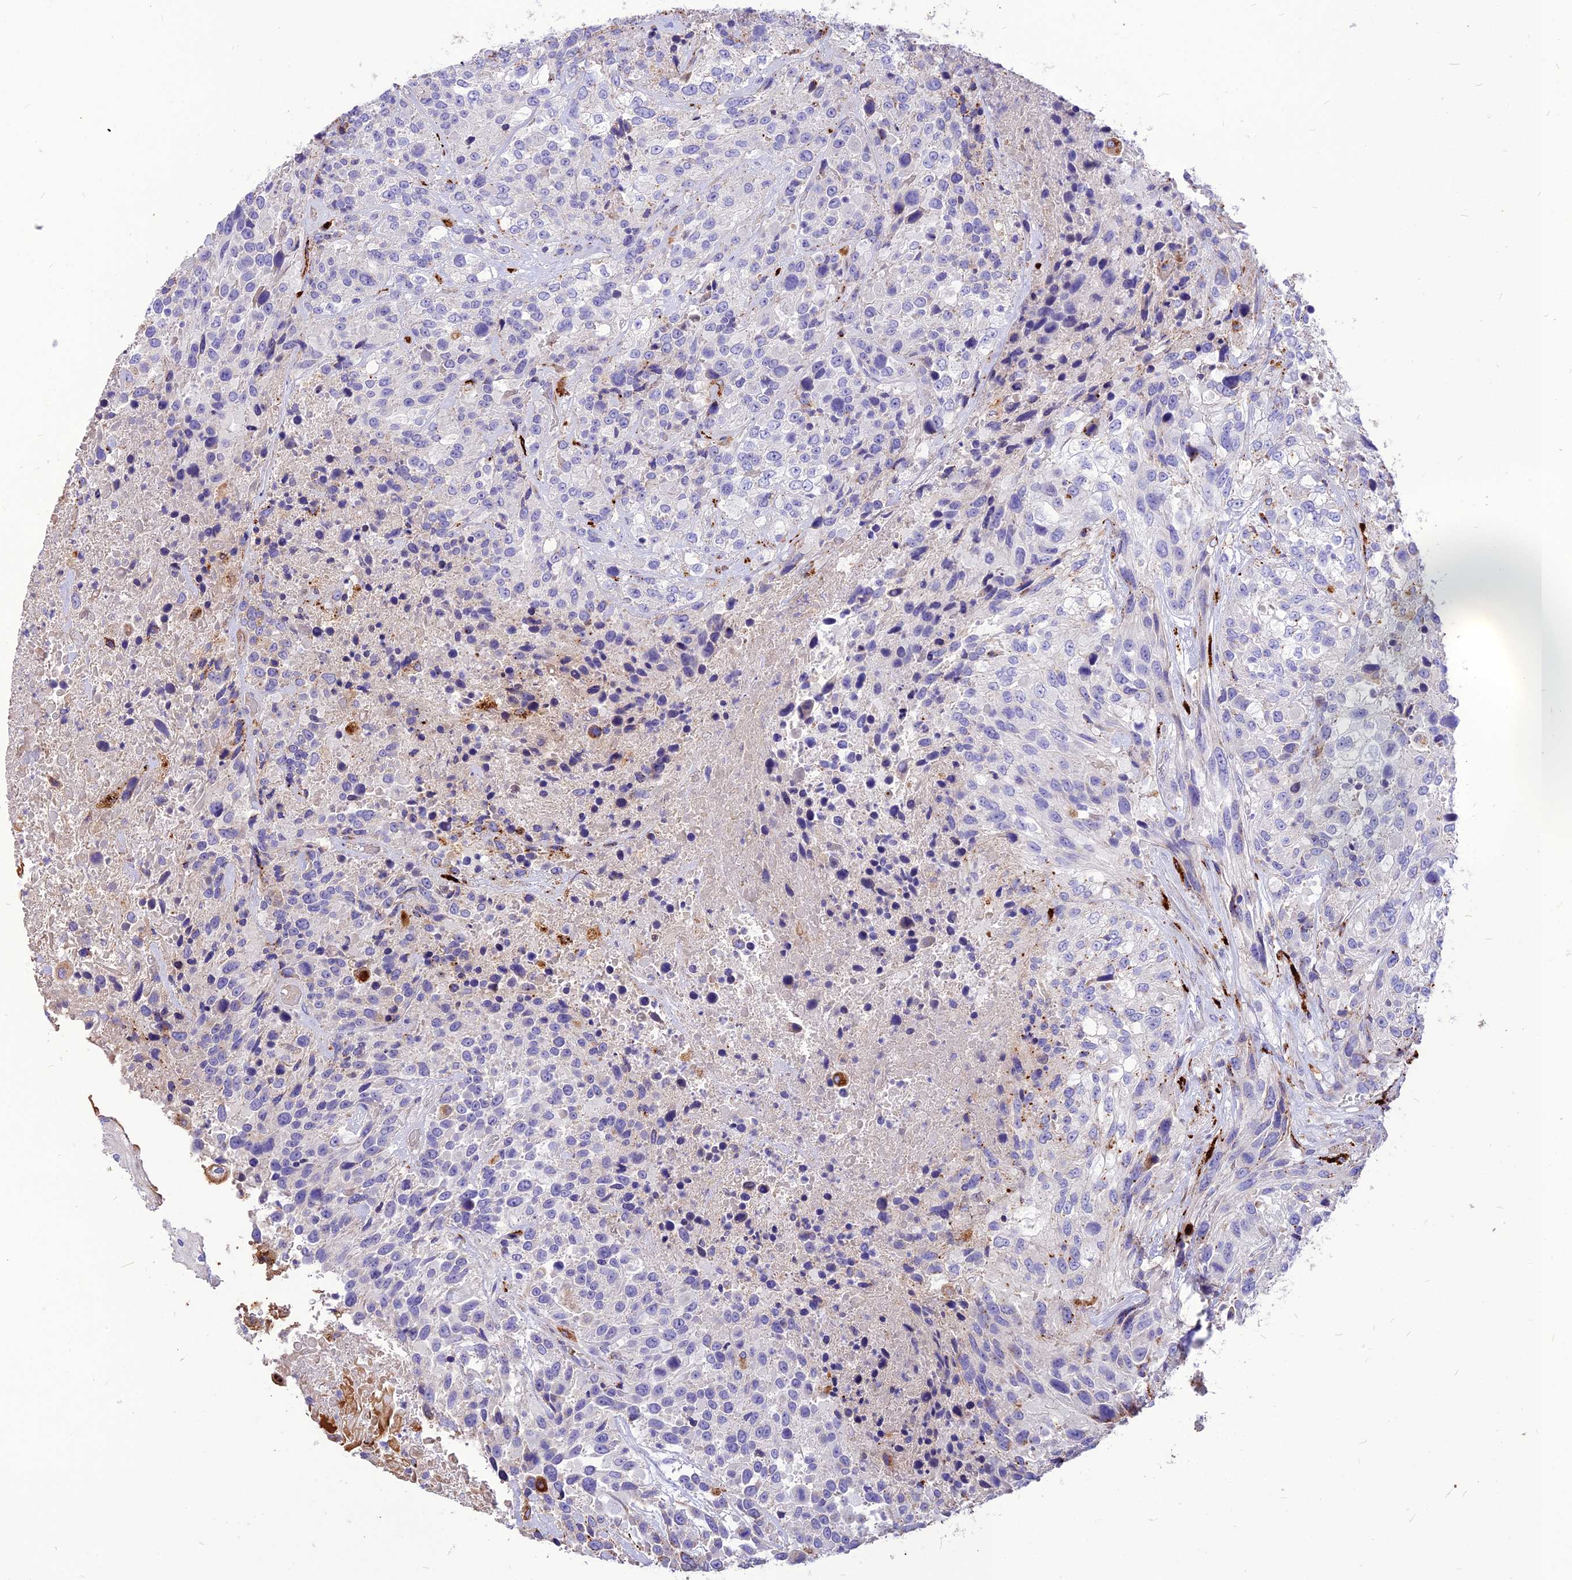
{"staining": {"intensity": "negative", "quantity": "none", "location": "none"}, "tissue": "urothelial cancer", "cell_type": "Tumor cells", "image_type": "cancer", "snomed": [{"axis": "morphology", "description": "Urothelial carcinoma, High grade"}, {"axis": "topography", "description": "Urinary bladder"}], "caption": "Immunohistochemistry of urothelial cancer displays no staining in tumor cells.", "gene": "RIMOC1", "patient": {"sex": "female", "age": 70}}